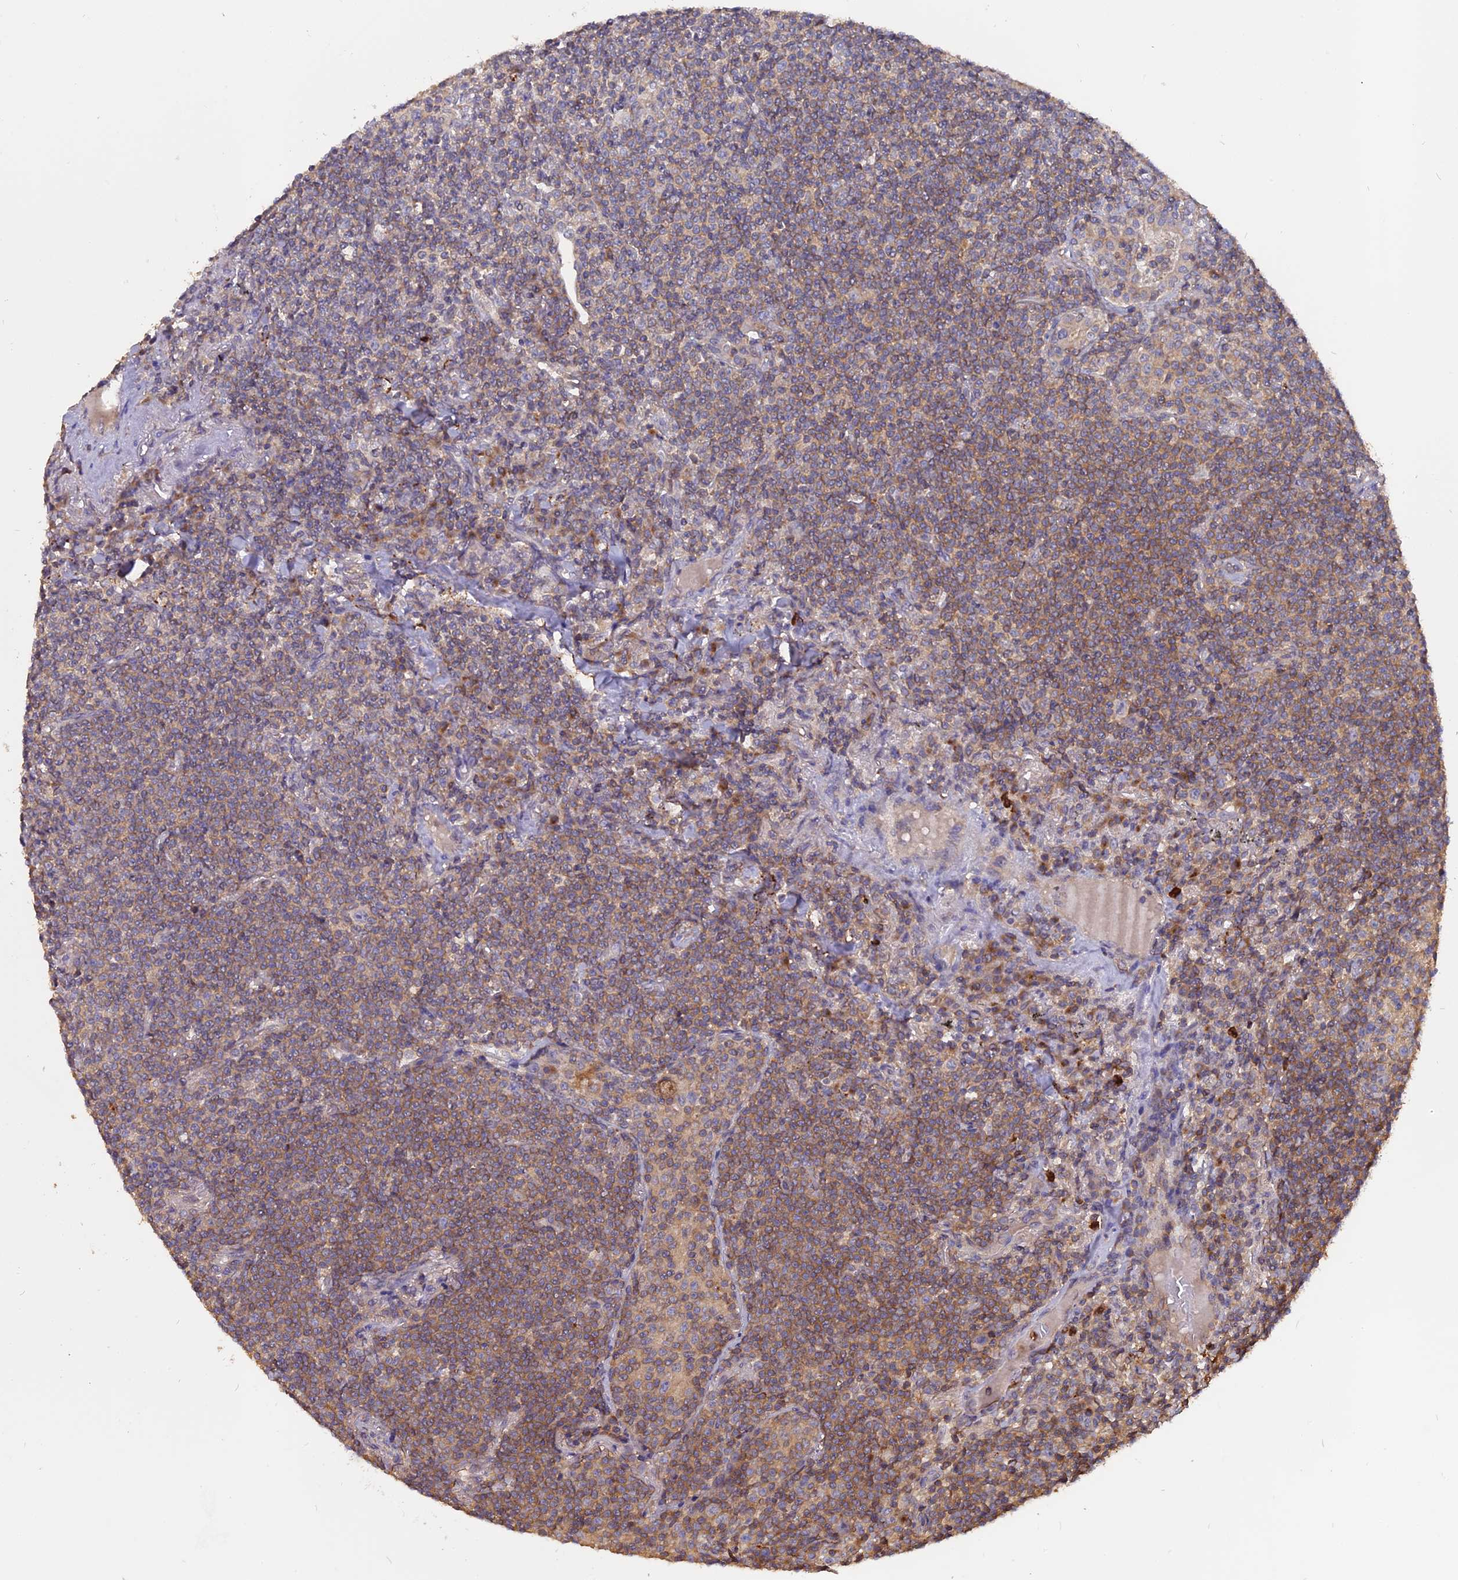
{"staining": {"intensity": "moderate", "quantity": ">75%", "location": "cytoplasmic/membranous"}, "tissue": "lymphoma", "cell_type": "Tumor cells", "image_type": "cancer", "snomed": [{"axis": "morphology", "description": "Malignant lymphoma, non-Hodgkin's type, Low grade"}, {"axis": "topography", "description": "Lung"}], "caption": "A medium amount of moderate cytoplasmic/membranous positivity is seen in approximately >75% of tumor cells in lymphoma tissue. The protein of interest is stained brown, and the nuclei are stained in blue (DAB (3,3'-diaminobenzidine) IHC with brightfield microscopy, high magnification).", "gene": "CARMIL2", "patient": {"sex": "female", "age": 71}}